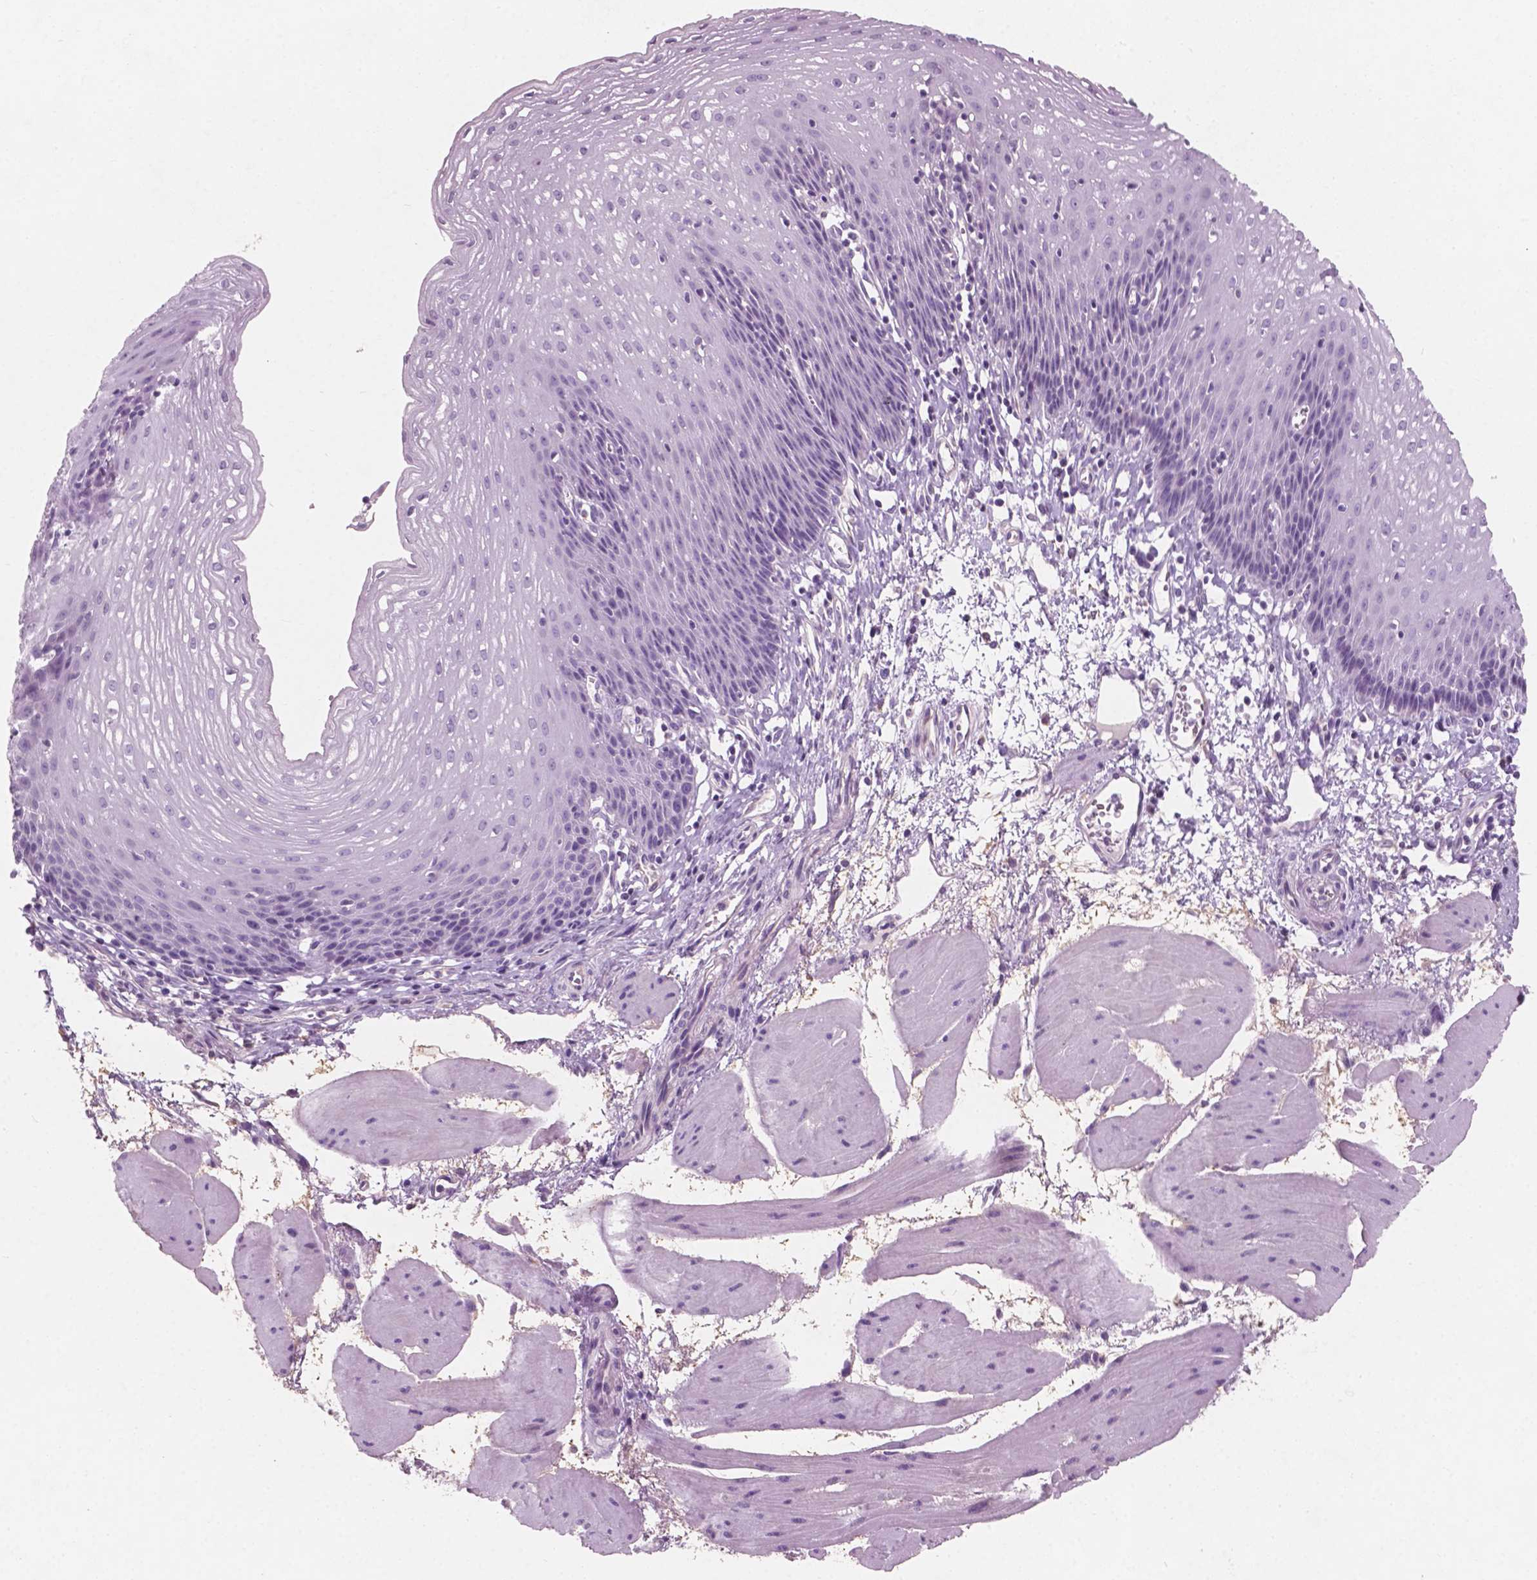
{"staining": {"intensity": "negative", "quantity": "none", "location": "none"}, "tissue": "esophagus", "cell_type": "Squamous epithelial cells", "image_type": "normal", "snomed": [{"axis": "morphology", "description": "Normal tissue, NOS"}, {"axis": "topography", "description": "Esophagus"}], "caption": "The photomicrograph shows no significant expression in squamous epithelial cells of esophagus.", "gene": "AWAT1", "patient": {"sex": "female", "age": 64}}